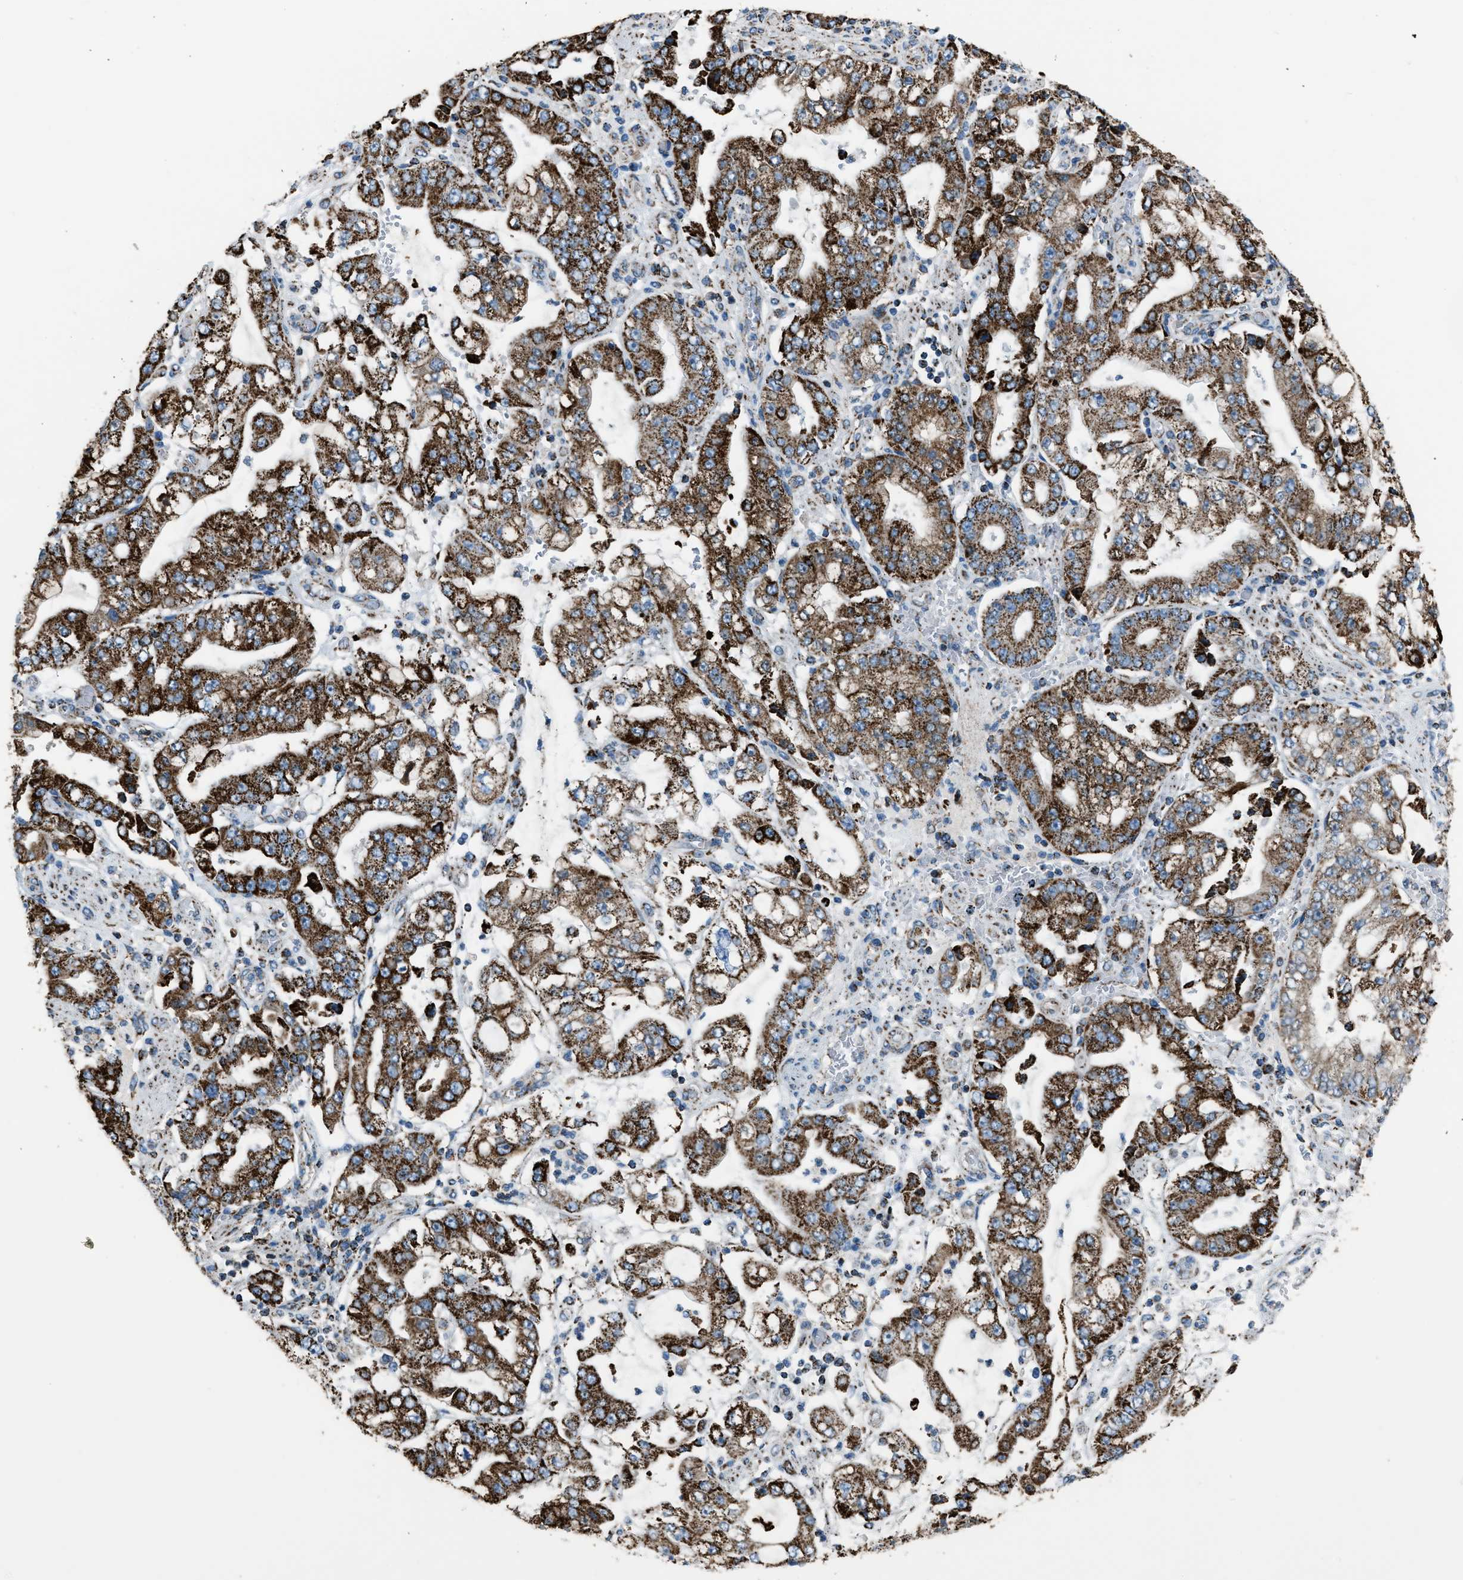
{"staining": {"intensity": "strong", "quantity": ">75%", "location": "cytoplasmic/membranous"}, "tissue": "stomach cancer", "cell_type": "Tumor cells", "image_type": "cancer", "snomed": [{"axis": "morphology", "description": "Adenocarcinoma, NOS"}, {"axis": "topography", "description": "Stomach"}], "caption": "IHC photomicrograph of neoplastic tissue: stomach cancer (adenocarcinoma) stained using immunohistochemistry (IHC) exhibits high levels of strong protein expression localized specifically in the cytoplasmic/membranous of tumor cells, appearing as a cytoplasmic/membranous brown color.", "gene": "MDH2", "patient": {"sex": "male", "age": 76}}